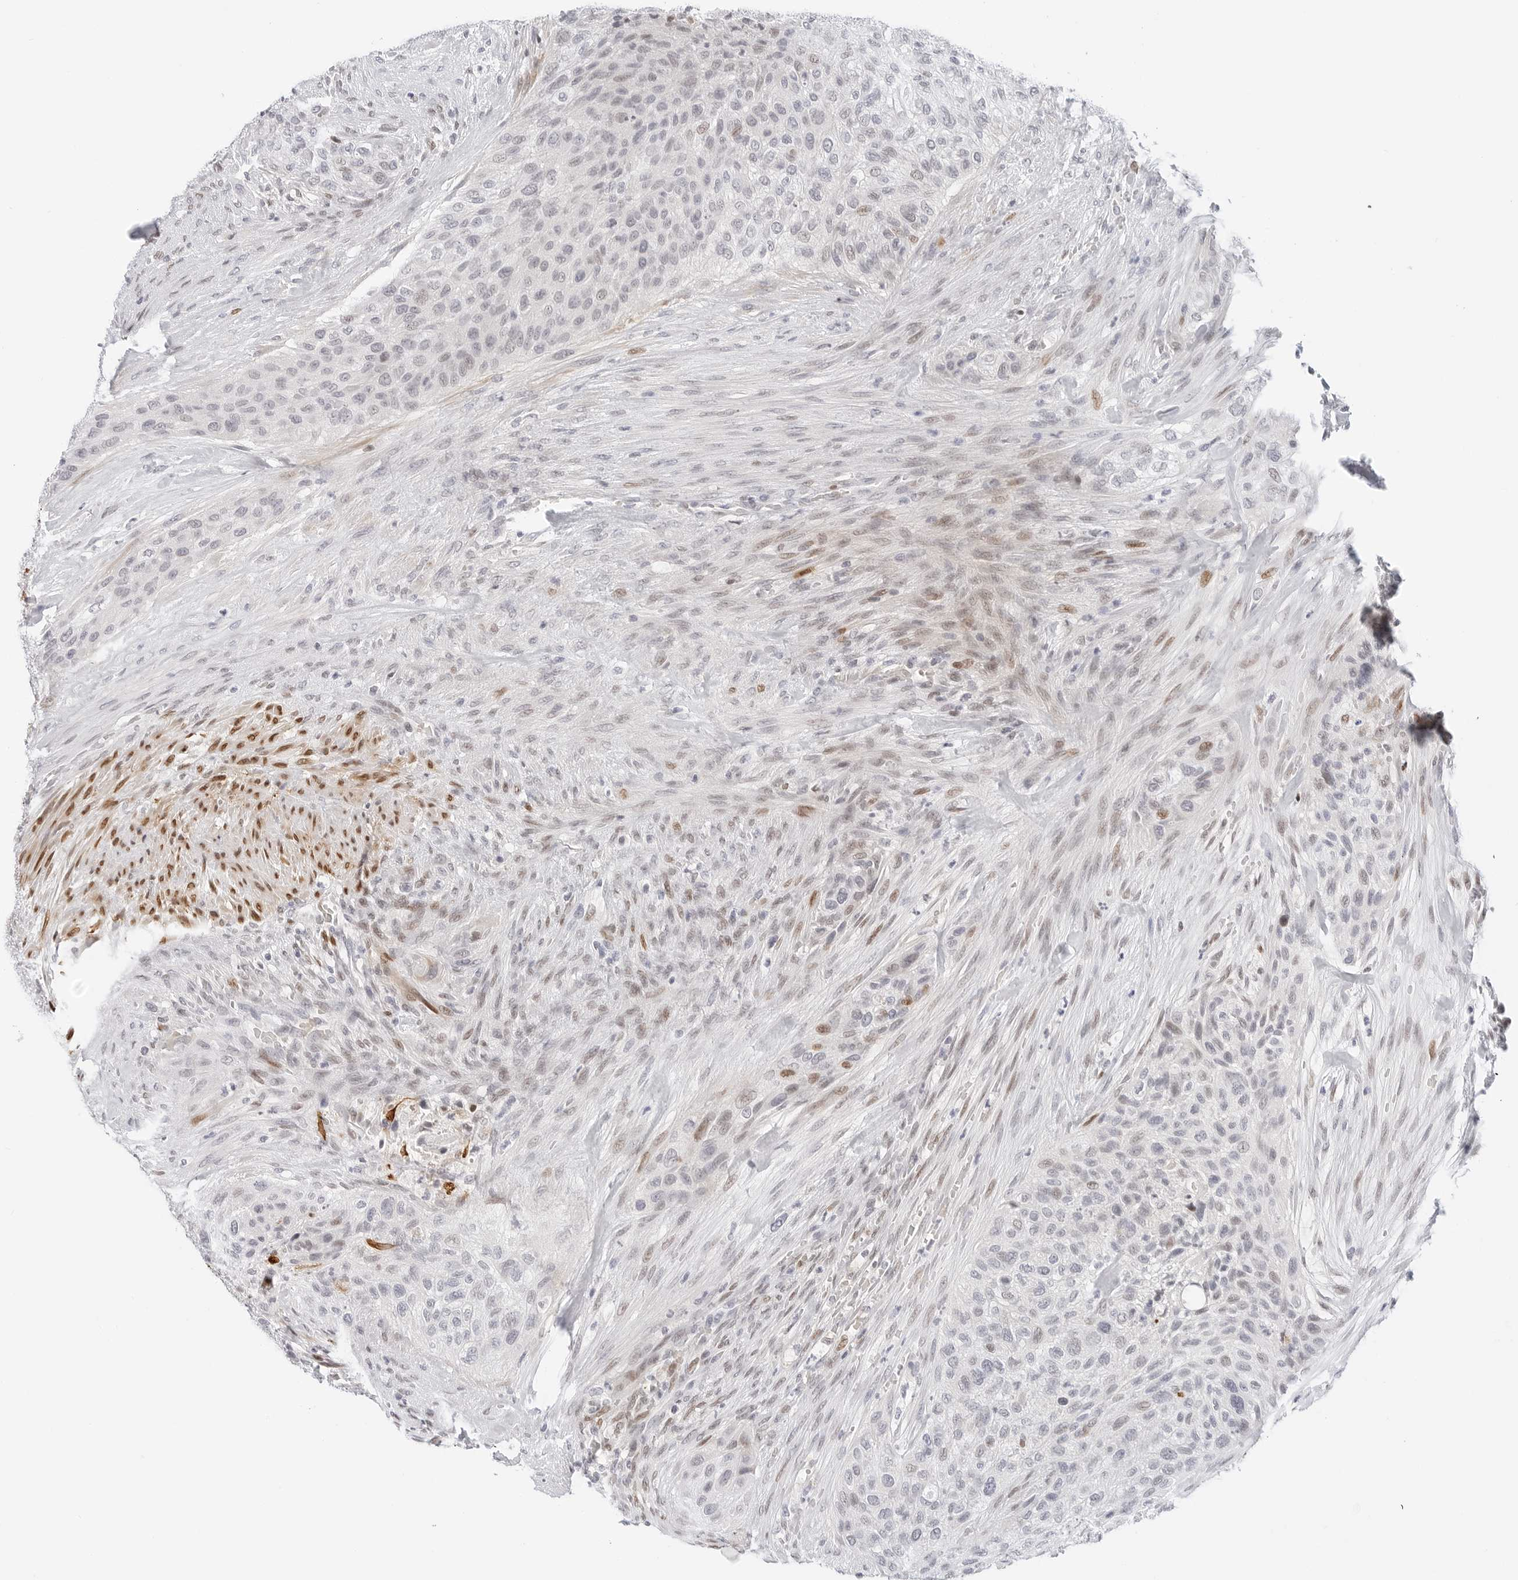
{"staining": {"intensity": "moderate", "quantity": "<25%", "location": "nuclear"}, "tissue": "urothelial cancer", "cell_type": "Tumor cells", "image_type": "cancer", "snomed": [{"axis": "morphology", "description": "Urothelial carcinoma, High grade"}, {"axis": "topography", "description": "Urinary bladder"}], "caption": "Urothelial carcinoma (high-grade) stained with DAB (3,3'-diaminobenzidine) IHC exhibits low levels of moderate nuclear staining in approximately <25% of tumor cells. The protein is stained brown, and the nuclei are stained in blue (DAB (3,3'-diaminobenzidine) IHC with brightfield microscopy, high magnification).", "gene": "SPIDR", "patient": {"sex": "male", "age": 35}}